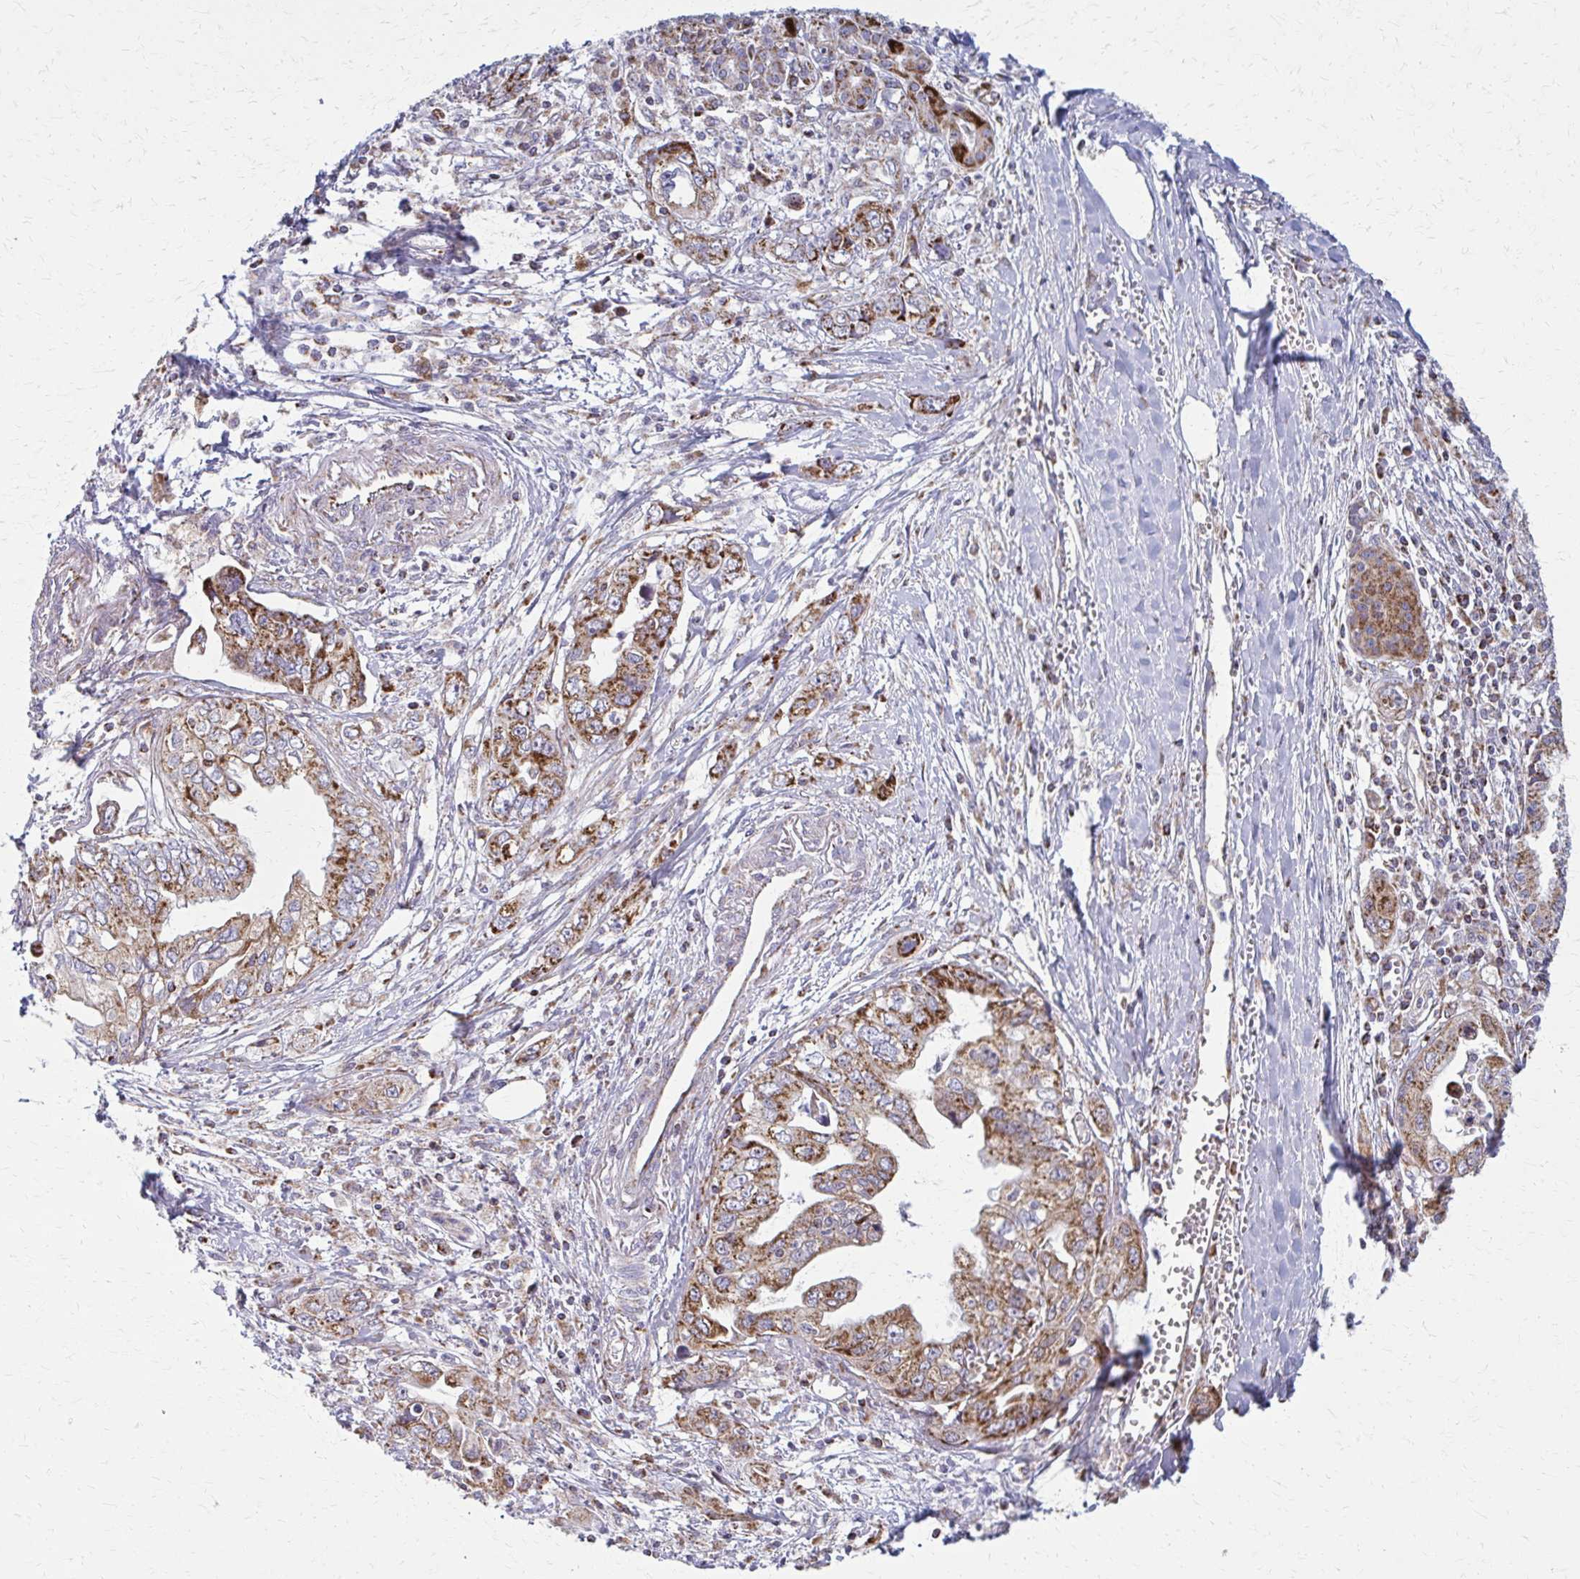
{"staining": {"intensity": "moderate", "quantity": ">75%", "location": "cytoplasmic/membranous"}, "tissue": "pancreatic cancer", "cell_type": "Tumor cells", "image_type": "cancer", "snomed": [{"axis": "morphology", "description": "Adenocarcinoma, NOS"}, {"axis": "topography", "description": "Pancreas"}], "caption": "This histopathology image exhibits IHC staining of pancreatic adenocarcinoma, with medium moderate cytoplasmic/membranous staining in about >75% of tumor cells.", "gene": "TVP23A", "patient": {"sex": "male", "age": 68}}